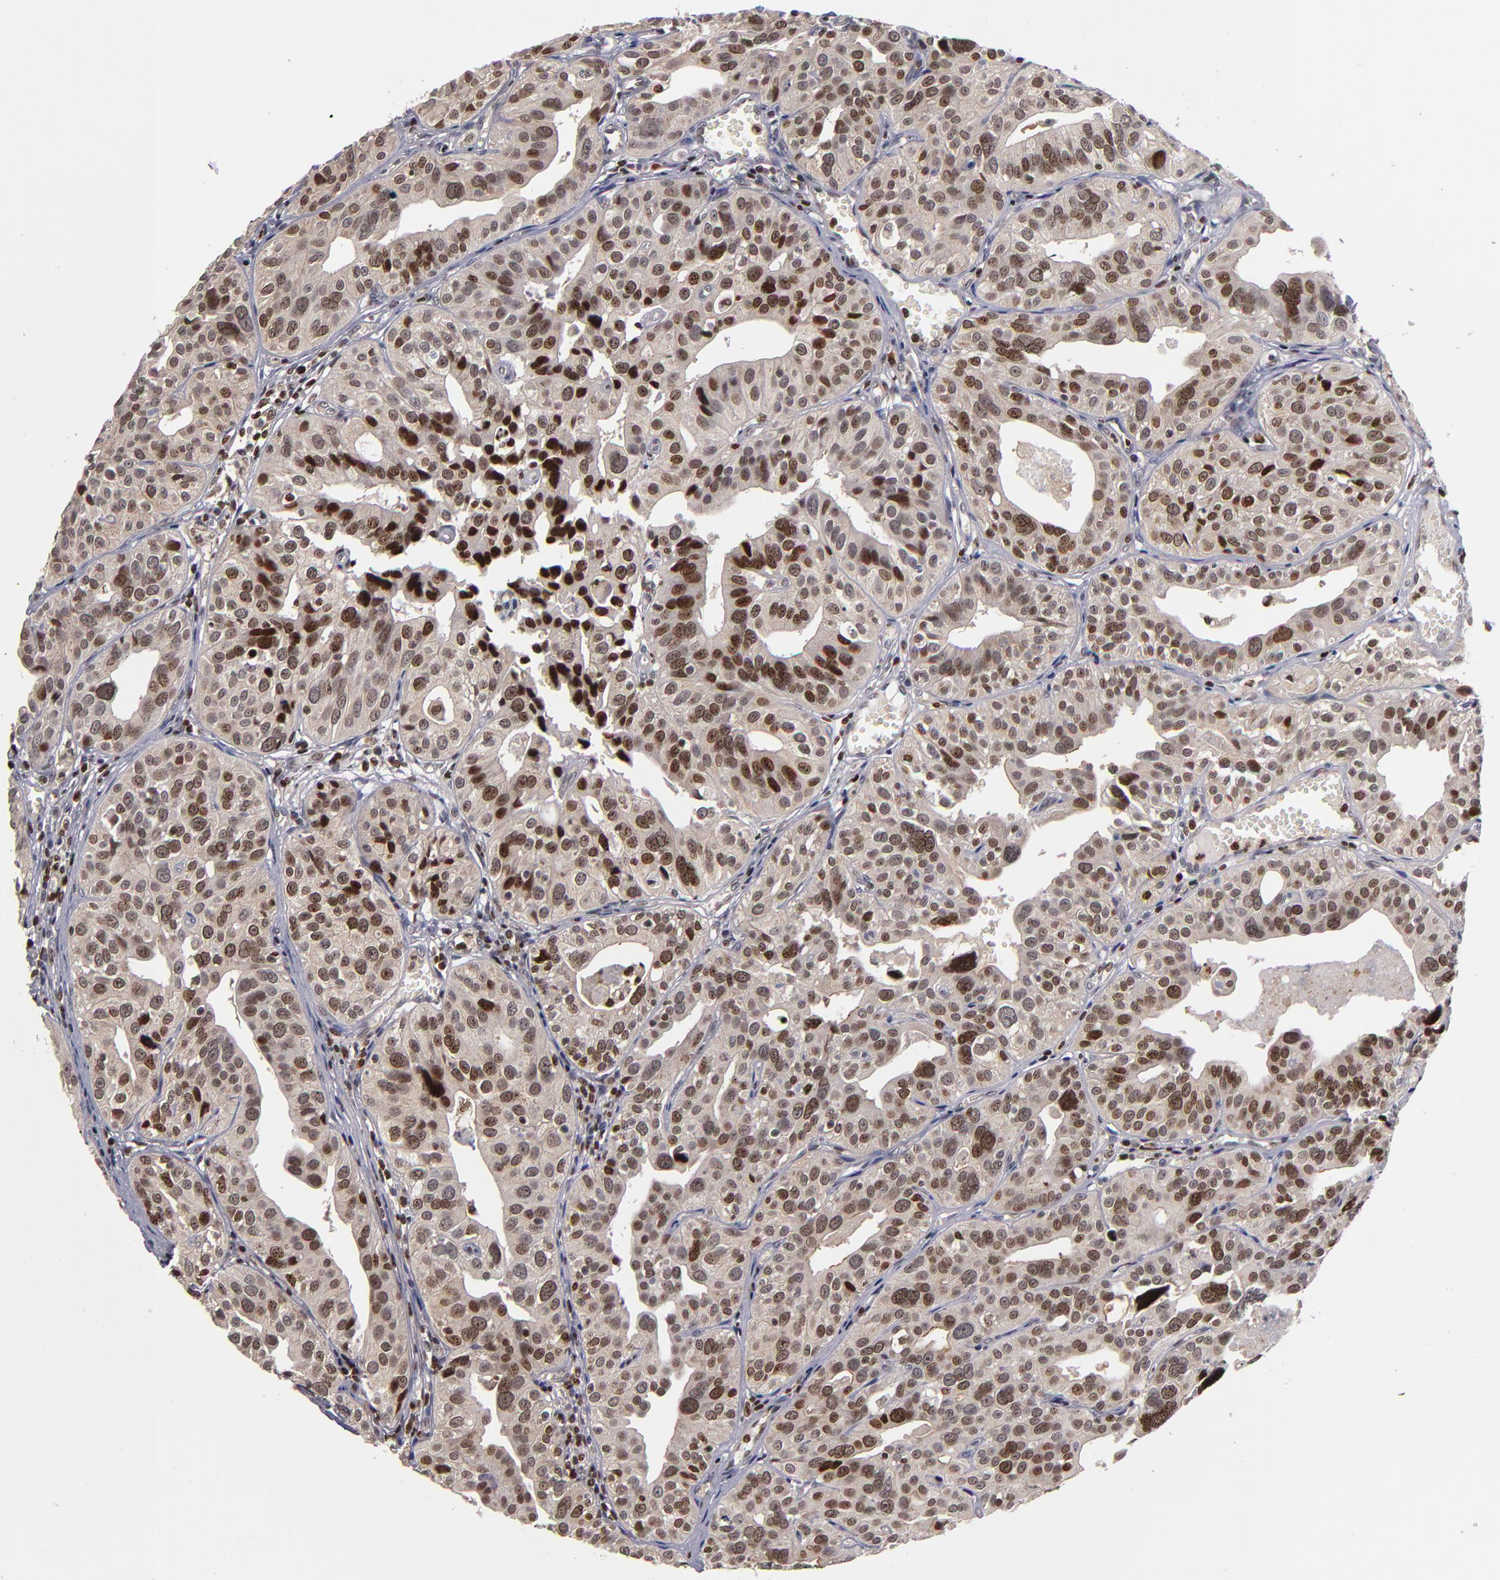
{"staining": {"intensity": "moderate", "quantity": "25%-75%", "location": "nuclear"}, "tissue": "urothelial cancer", "cell_type": "Tumor cells", "image_type": "cancer", "snomed": [{"axis": "morphology", "description": "Urothelial carcinoma, High grade"}, {"axis": "topography", "description": "Urinary bladder"}], "caption": "Immunohistochemical staining of human urothelial cancer shows medium levels of moderate nuclear protein expression in about 25%-75% of tumor cells.", "gene": "KDM6A", "patient": {"sex": "male", "age": 56}}